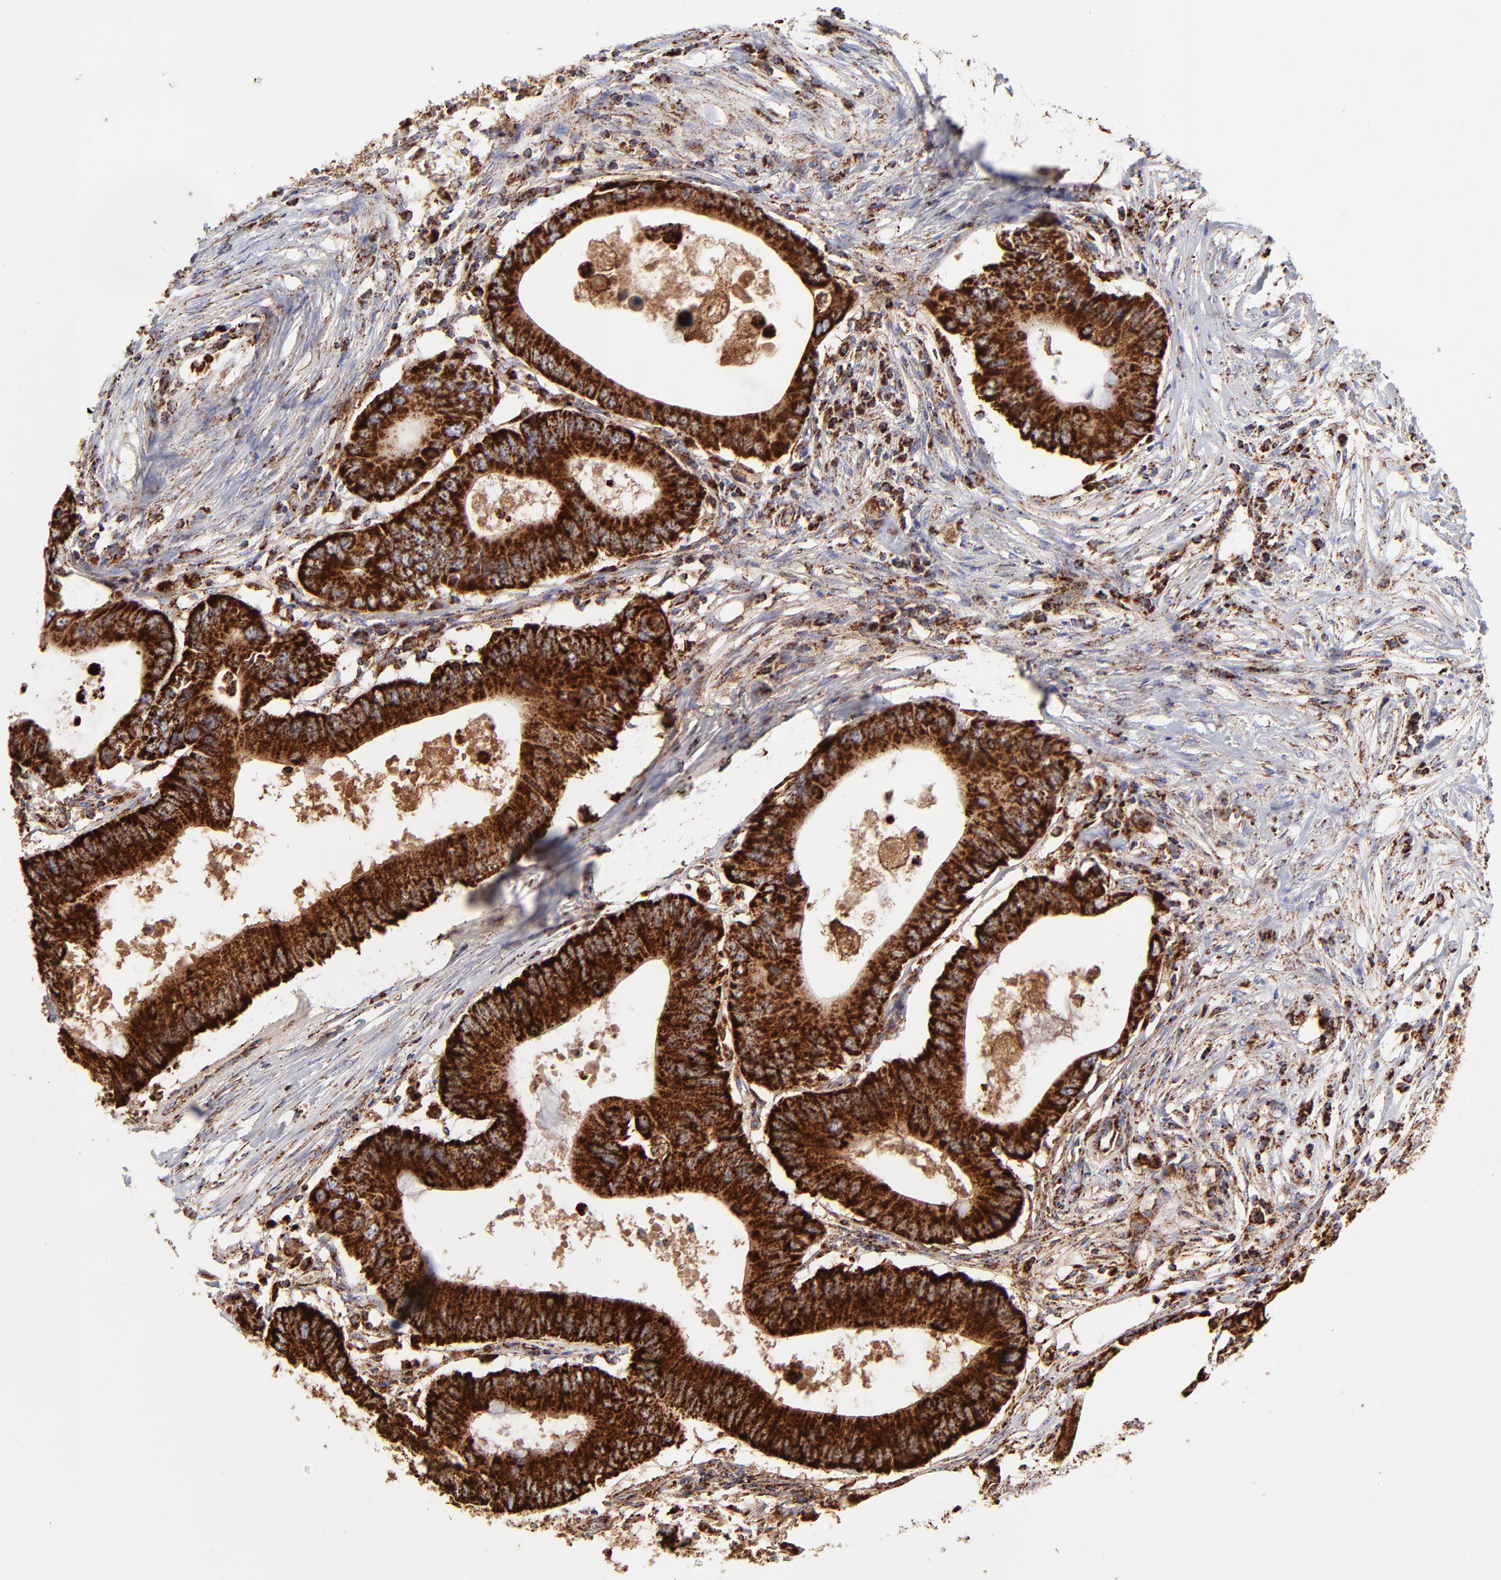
{"staining": {"intensity": "strong", "quantity": ">75%", "location": "cytoplasmic/membranous"}, "tissue": "colorectal cancer", "cell_type": "Tumor cells", "image_type": "cancer", "snomed": [{"axis": "morphology", "description": "Adenocarcinoma, NOS"}, {"axis": "topography", "description": "Colon"}], "caption": "This photomicrograph displays immunohistochemistry (IHC) staining of human colorectal adenocarcinoma, with high strong cytoplasmic/membranous staining in about >75% of tumor cells.", "gene": "ECH1", "patient": {"sex": "male", "age": 71}}